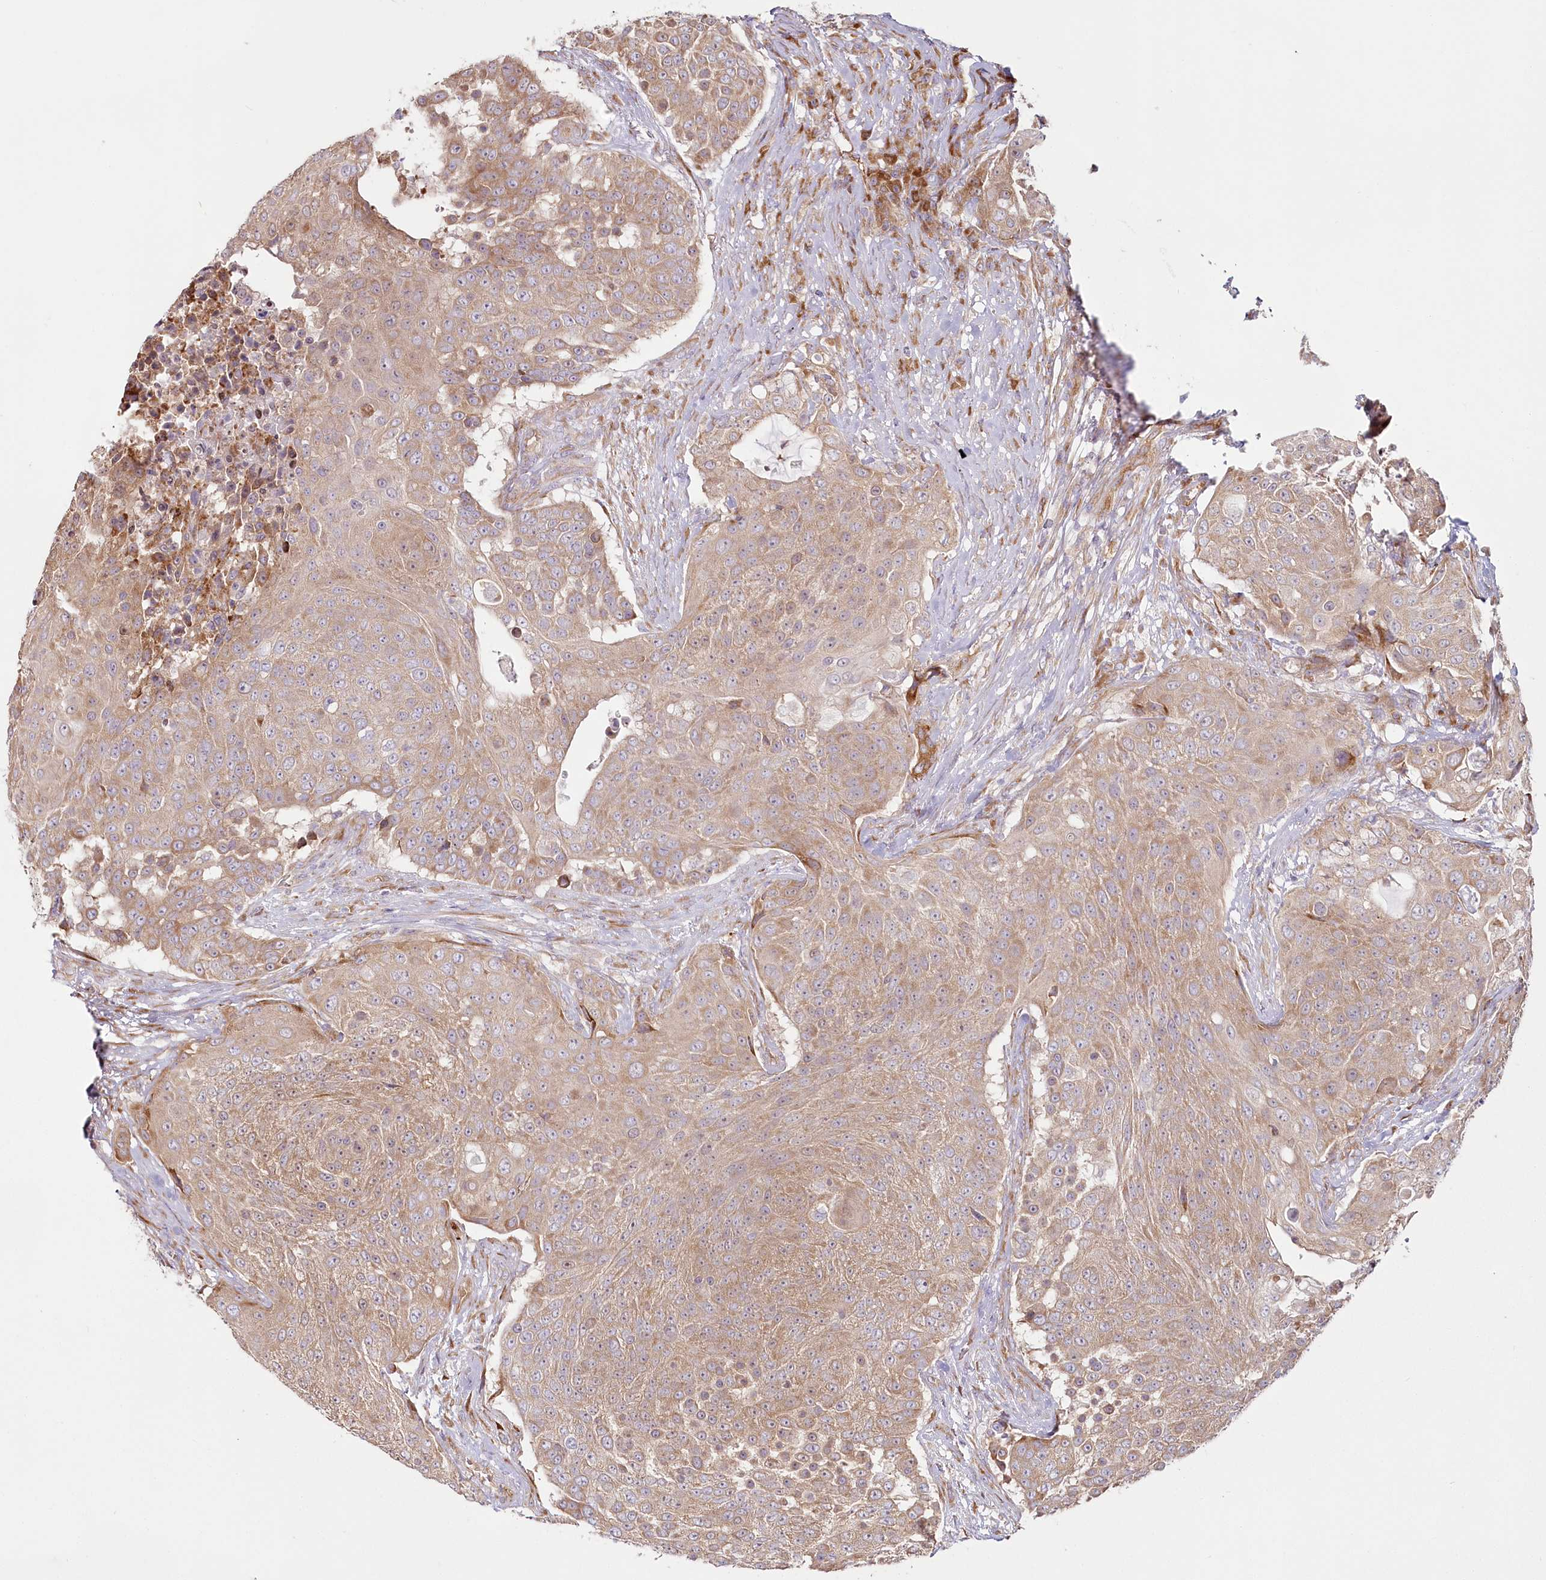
{"staining": {"intensity": "moderate", "quantity": ">75%", "location": "cytoplasmic/membranous"}, "tissue": "urothelial cancer", "cell_type": "Tumor cells", "image_type": "cancer", "snomed": [{"axis": "morphology", "description": "Urothelial carcinoma, High grade"}, {"axis": "topography", "description": "Urinary bladder"}], "caption": "There is medium levels of moderate cytoplasmic/membranous staining in tumor cells of urothelial carcinoma (high-grade), as demonstrated by immunohistochemical staining (brown color).", "gene": "HARS2", "patient": {"sex": "female", "age": 63}}